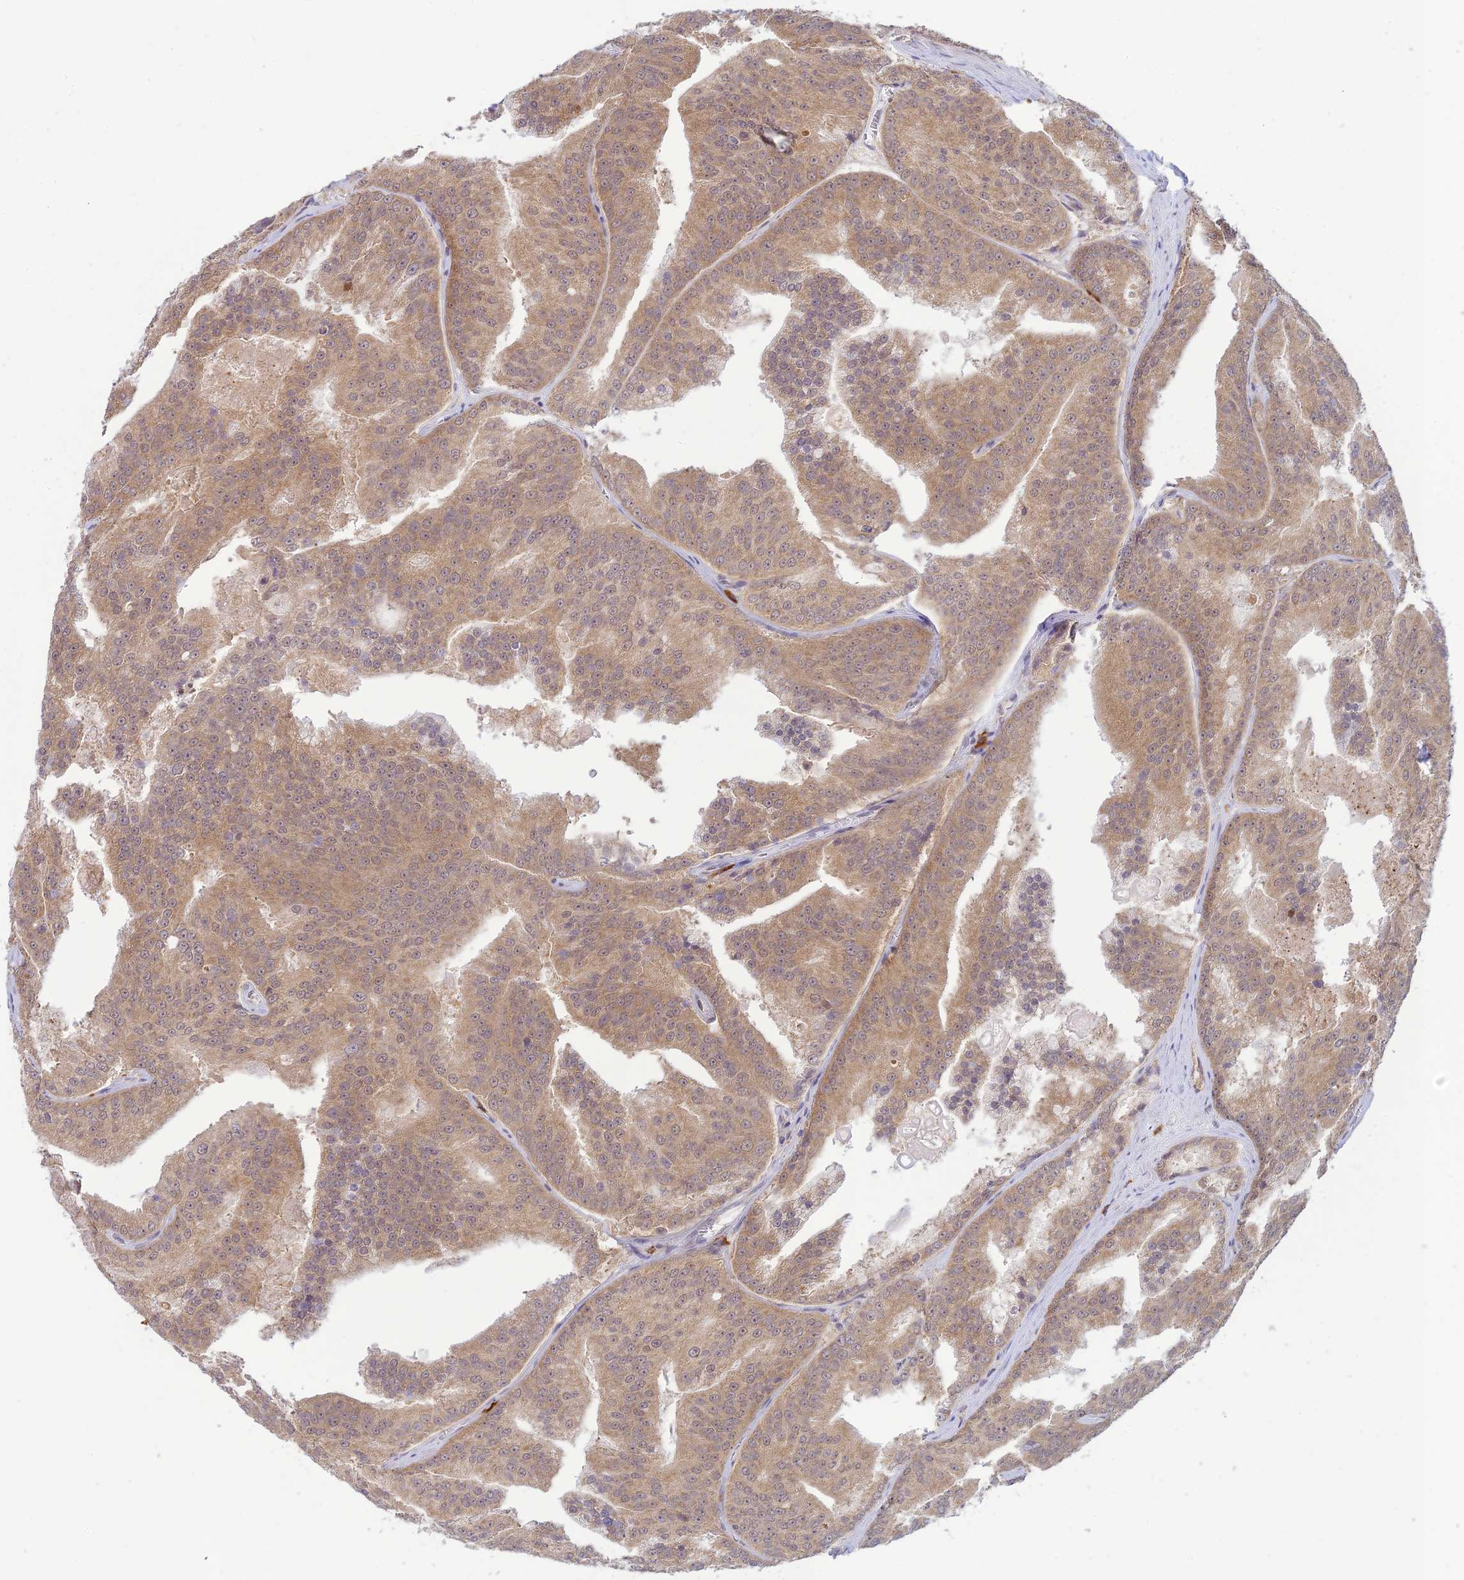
{"staining": {"intensity": "weak", "quantity": ">75%", "location": "cytoplasmic/membranous"}, "tissue": "prostate cancer", "cell_type": "Tumor cells", "image_type": "cancer", "snomed": [{"axis": "morphology", "description": "Adenocarcinoma, High grade"}, {"axis": "topography", "description": "Prostate"}], "caption": "IHC (DAB (3,3'-diaminobenzidine)) staining of human prostate cancer demonstrates weak cytoplasmic/membranous protein expression in about >75% of tumor cells.", "gene": "SKIC8", "patient": {"sex": "male", "age": 61}}